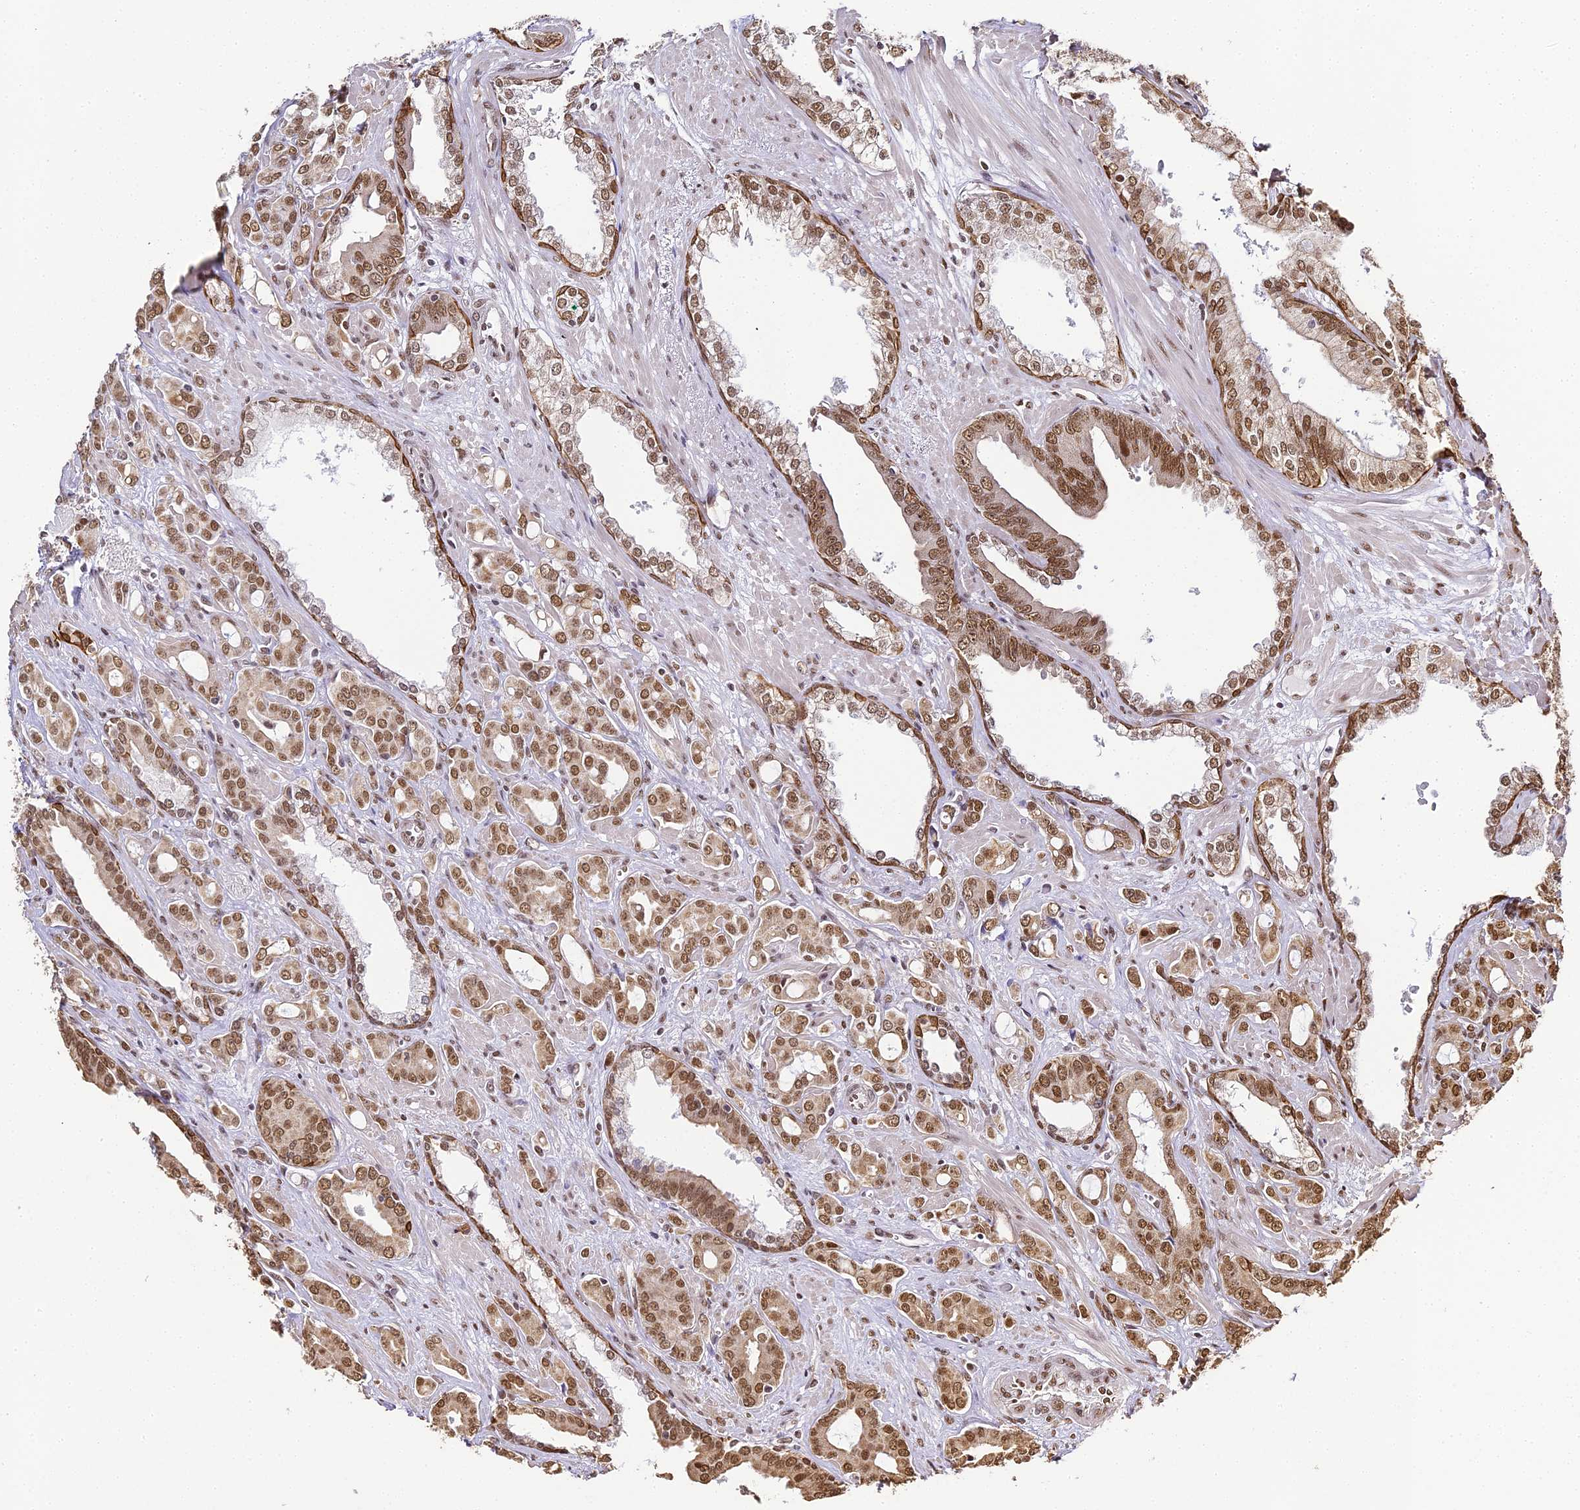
{"staining": {"intensity": "moderate", "quantity": ">75%", "location": "nuclear"}, "tissue": "prostate cancer", "cell_type": "Tumor cells", "image_type": "cancer", "snomed": [{"axis": "morphology", "description": "Adenocarcinoma, High grade"}, {"axis": "topography", "description": "Prostate"}], "caption": "Prostate cancer (high-grade adenocarcinoma) stained with a brown dye demonstrates moderate nuclear positive expression in approximately >75% of tumor cells.", "gene": "HNRNPA1", "patient": {"sex": "male", "age": 72}}